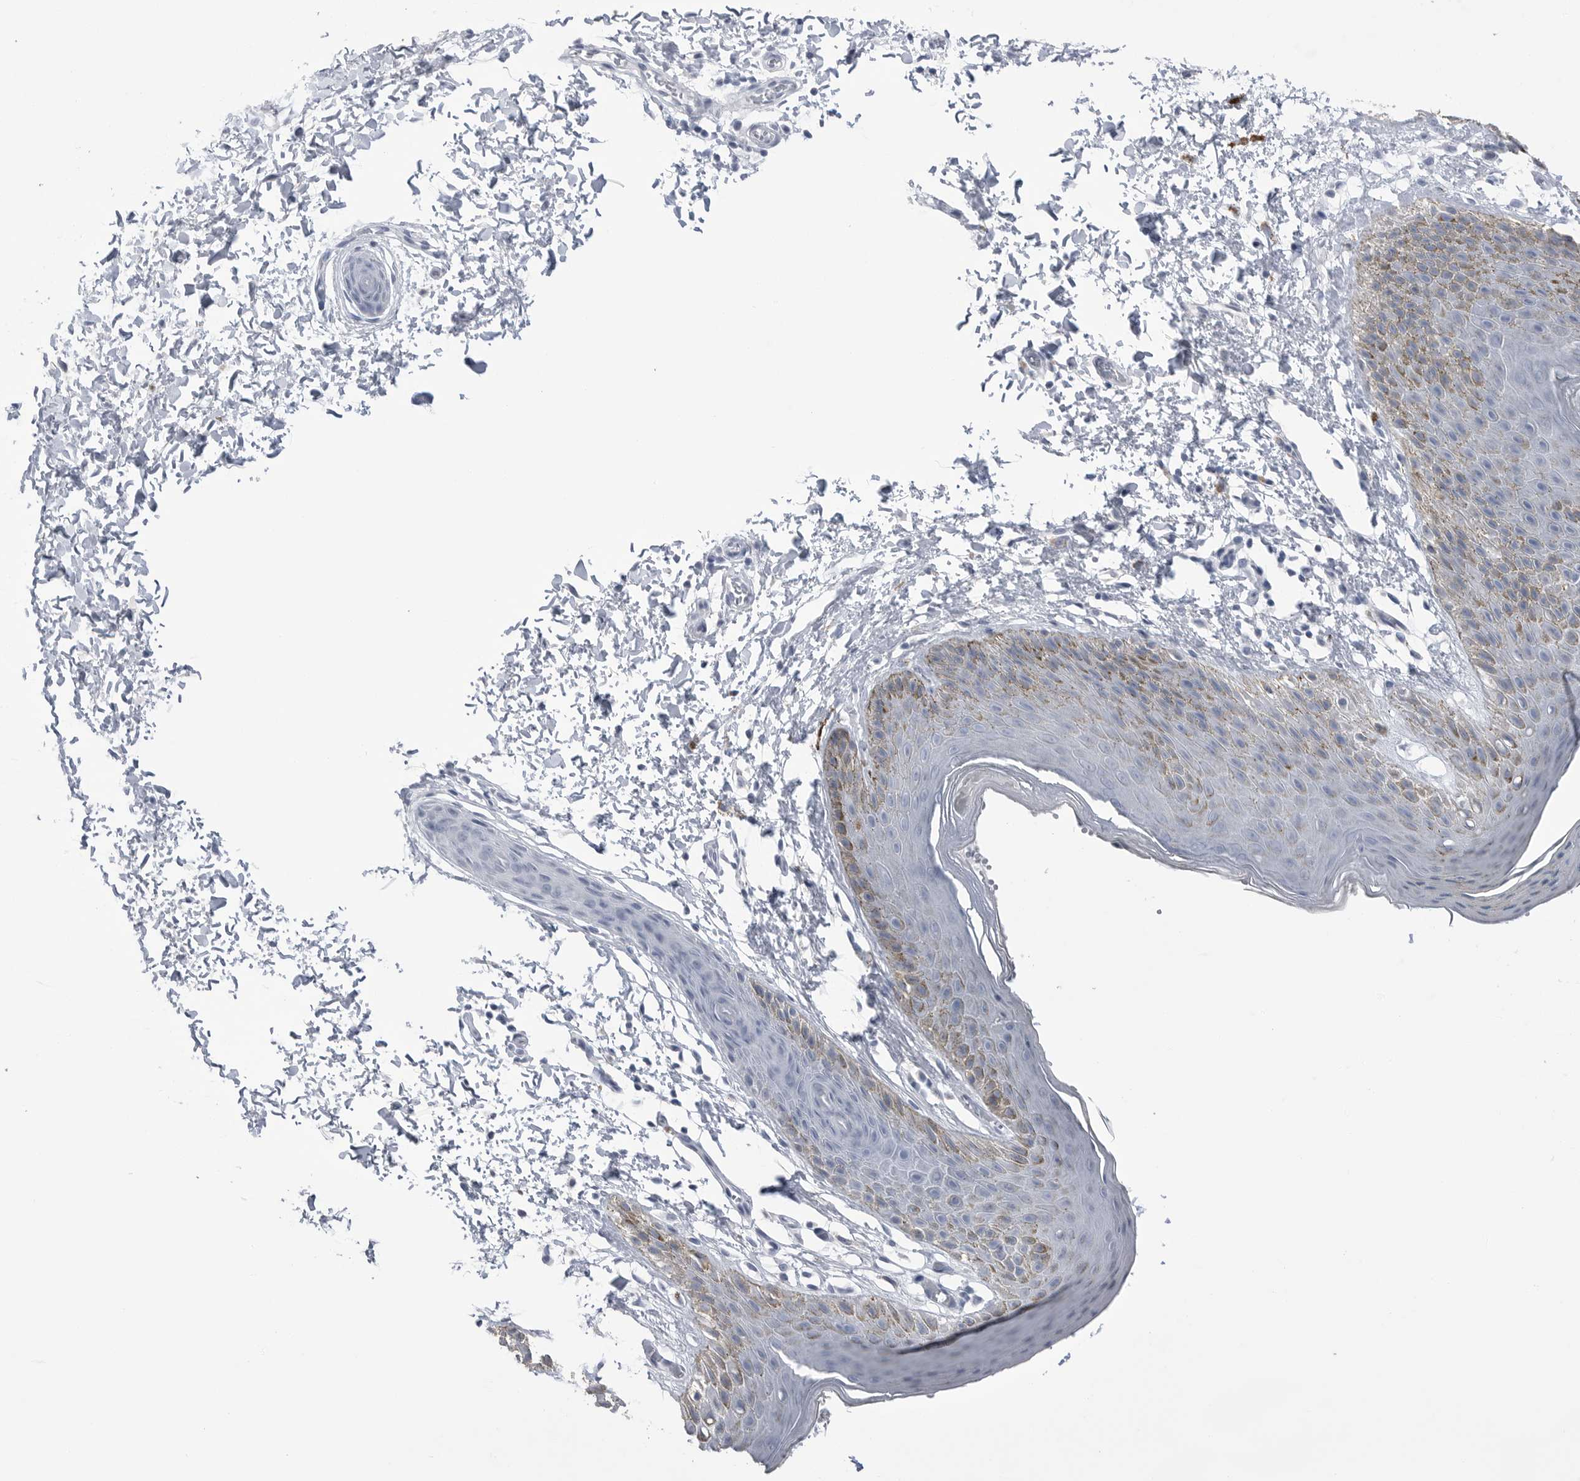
{"staining": {"intensity": "weak", "quantity": "<25%", "location": "cytoplasmic/membranous"}, "tissue": "skin", "cell_type": "Epidermal cells", "image_type": "normal", "snomed": [{"axis": "morphology", "description": "Normal tissue, NOS"}, {"axis": "topography", "description": "Anal"}, {"axis": "topography", "description": "Peripheral nerve tissue"}], "caption": "Immunohistochemistry photomicrograph of normal human skin stained for a protein (brown), which displays no expression in epidermal cells. The staining was performed using DAB to visualize the protein expression in brown, while the nuclei were stained in blue with hematoxylin (Magnification: 20x).", "gene": "ABHD12", "patient": {"sex": "male", "age": 44}}